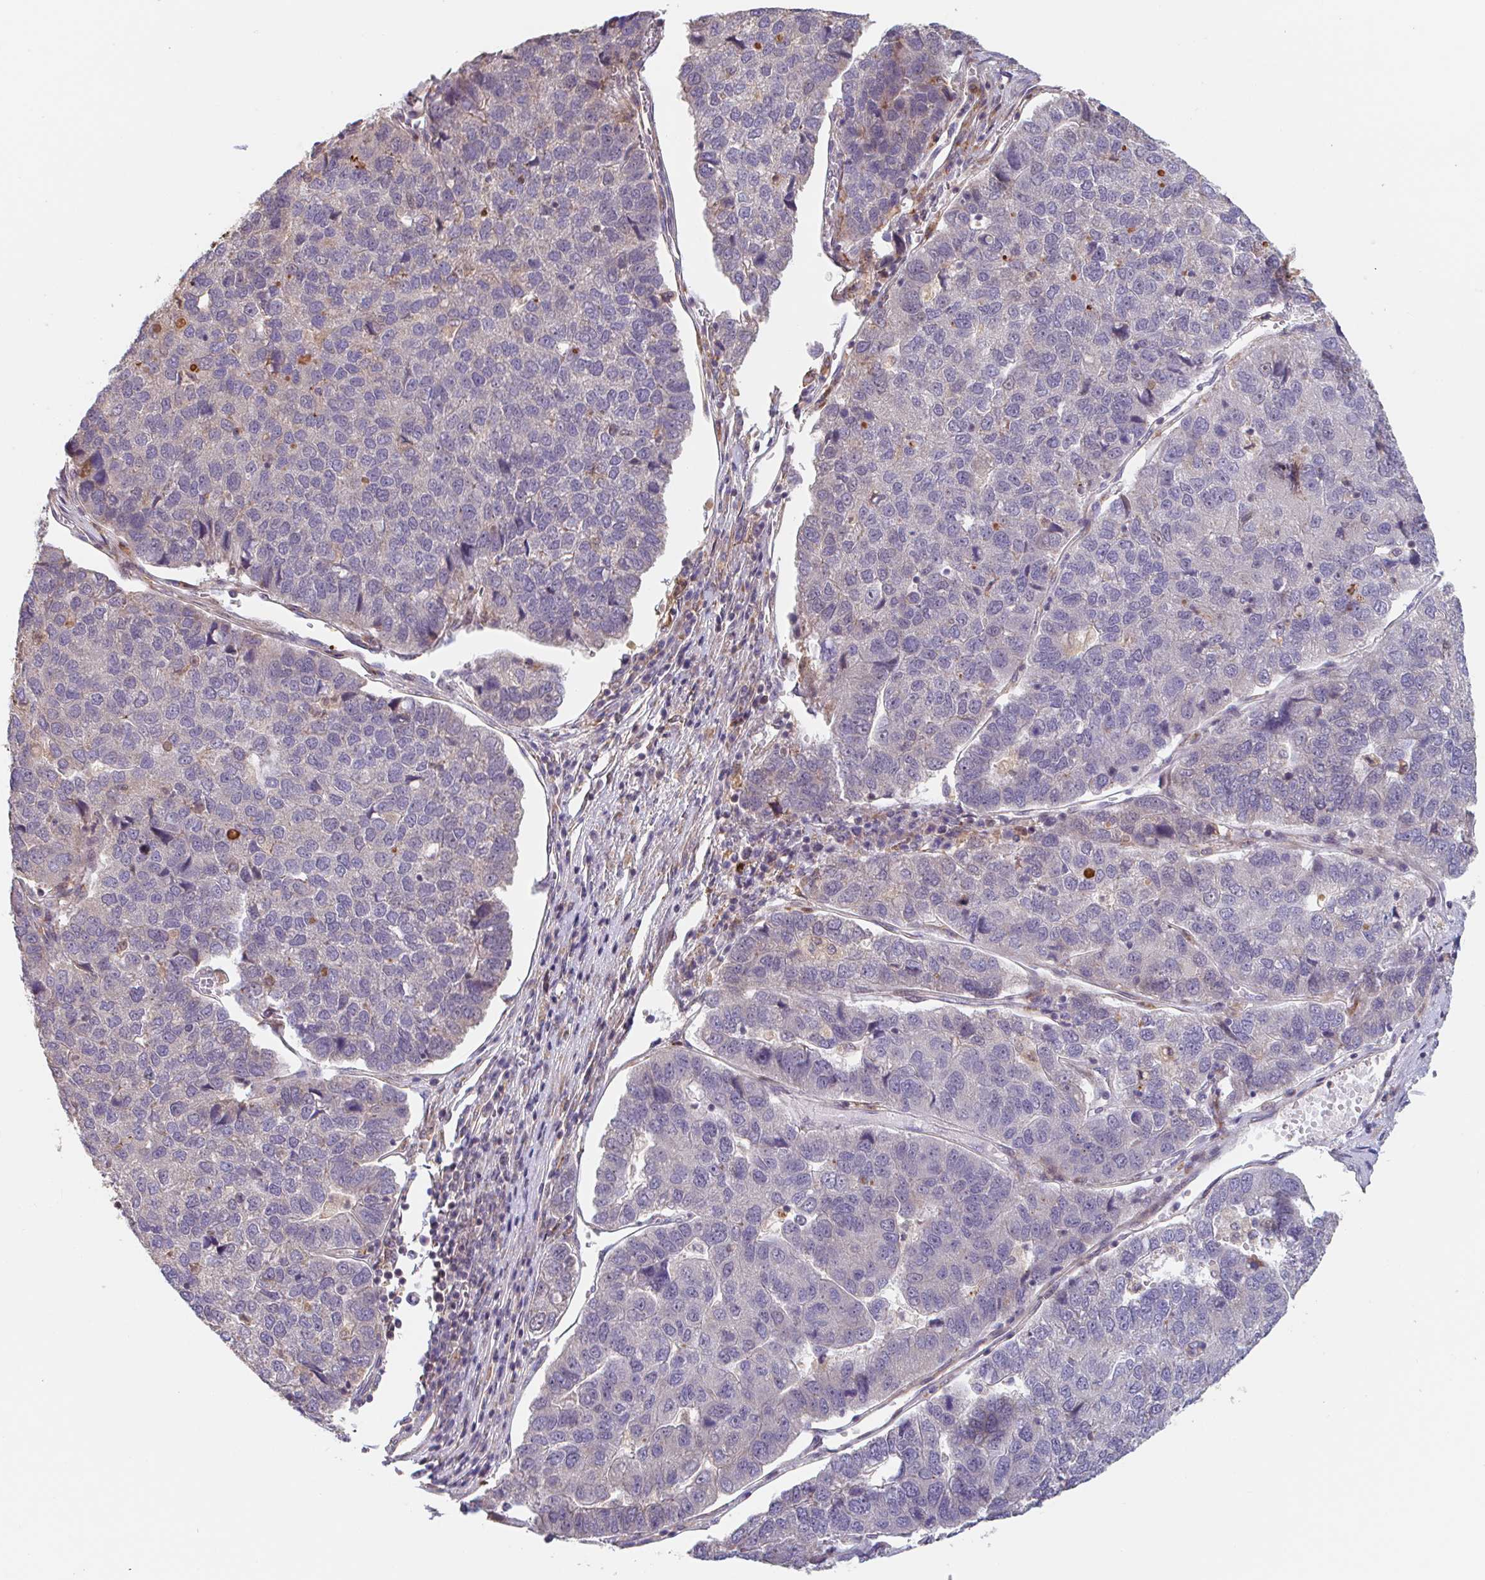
{"staining": {"intensity": "negative", "quantity": "none", "location": "none"}, "tissue": "pancreatic cancer", "cell_type": "Tumor cells", "image_type": "cancer", "snomed": [{"axis": "morphology", "description": "Adenocarcinoma, NOS"}, {"axis": "topography", "description": "Pancreas"}], "caption": "Photomicrograph shows no protein positivity in tumor cells of pancreatic cancer tissue.", "gene": "NUB1", "patient": {"sex": "female", "age": 61}}